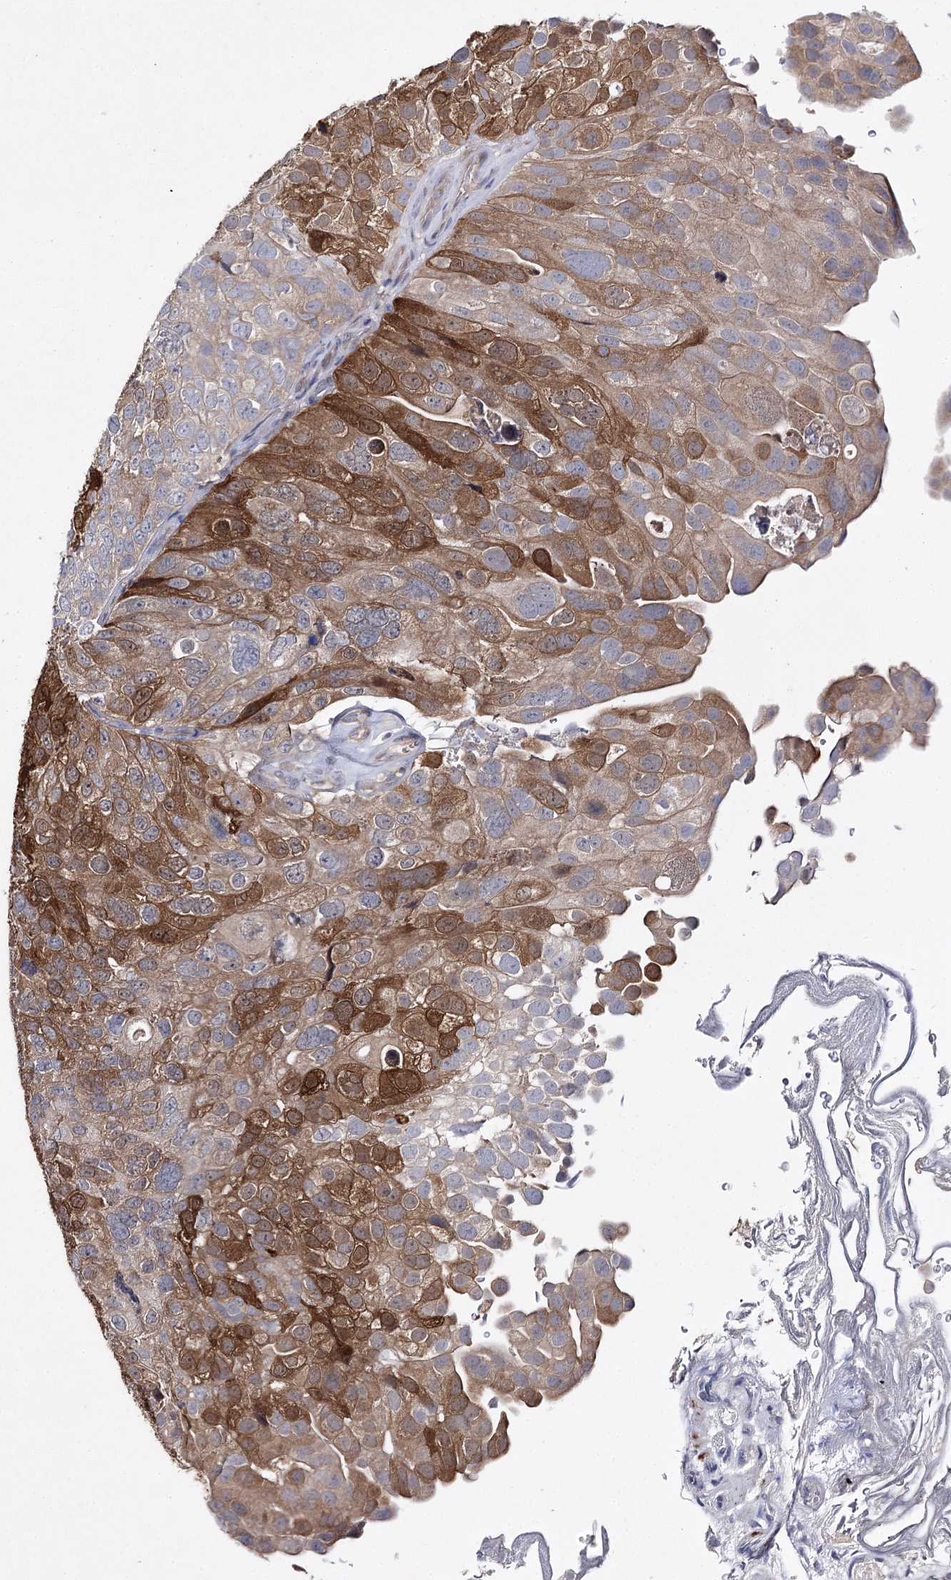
{"staining": {"intensity": "moderate", "quantity": ">75%", "location": "cytoplasmic/membranous,nuclear"}, "tissue": "urothelial cancer", "cell_type": "Tumor cells", "image_type": "cancer", "snomed": [{"axis": "morphology", "description": "Urothelial carcinoma, Low grade"}, {"axis": "topography", "description": "Urinary bladder"}], "caption": "An IHC micrograph of neoplastic tissue is shown. Protein staining in brown labels moderate cytoplasmic/membranous and nuclear positivity in low-grade urothelial carcinoma within tumor cells. Nuclei are stained in blue.", "gene": "BCR", "patient": {"sex": "male", "age": 78}}